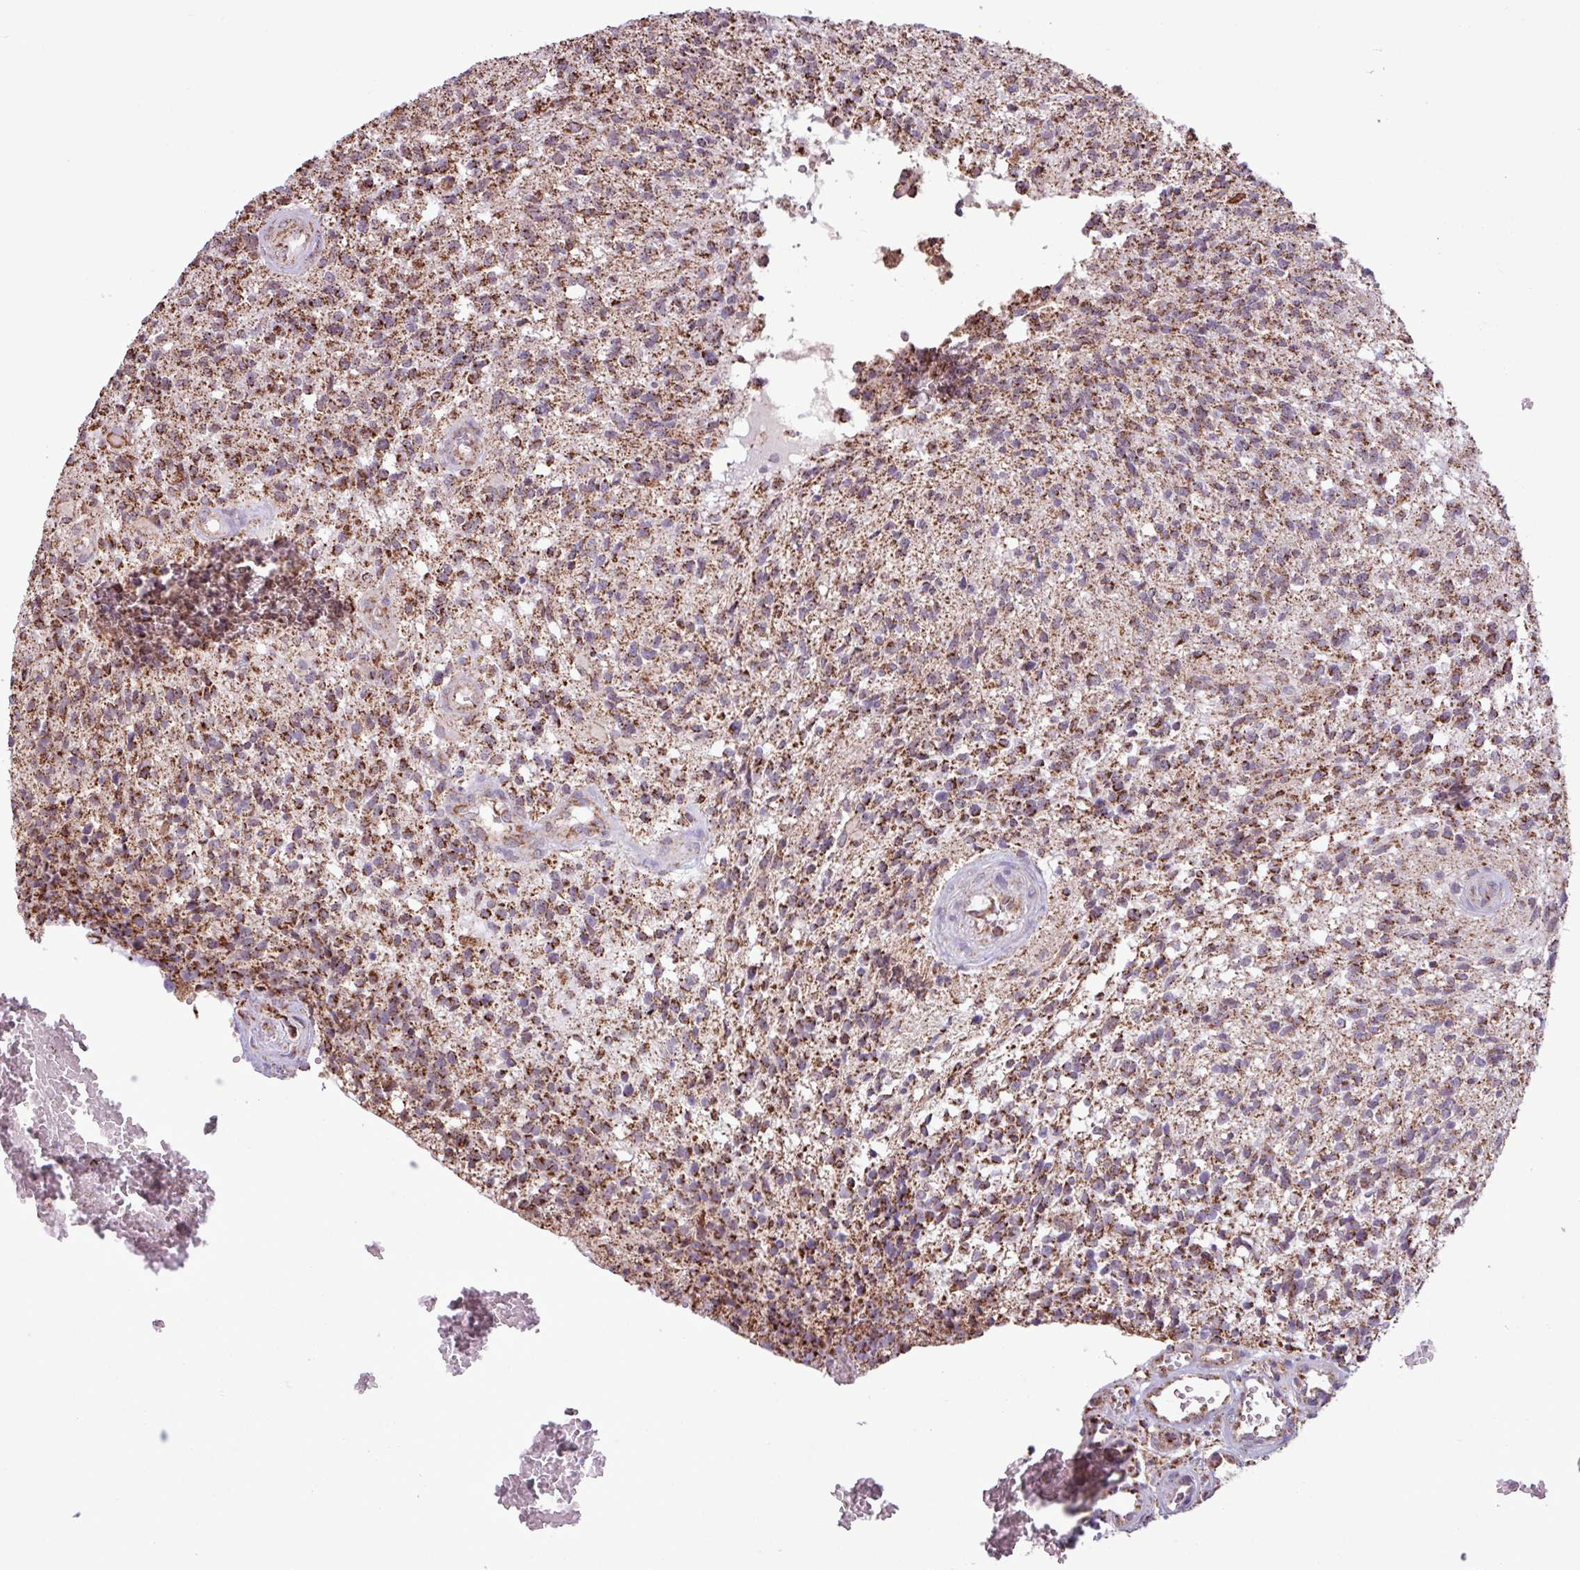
{"staining": {"intensity": "strong", "quantity": ">75%", "location": "cytoplasmic/membranous"}, "tissue": "glioma", "cell_type": "Tumor cells", "image_type": "cancer", "snomed": [{"axis": "morphology", "description": "Glioma, malignant, High grade"}, {"axis": "topography", "description": "Brain"}], "caption": "Brown immunohistochemical staining in glioma displays strong cytoplasmic/membranous positivity in about >75% of tumor cells. The staining is performed using DAB brown chromogen to label protein expression. The nuclei are counter-stained blue using hematoxylin.", "gene": "ALG8", "patient": {"sex": "male", "age": 56}}